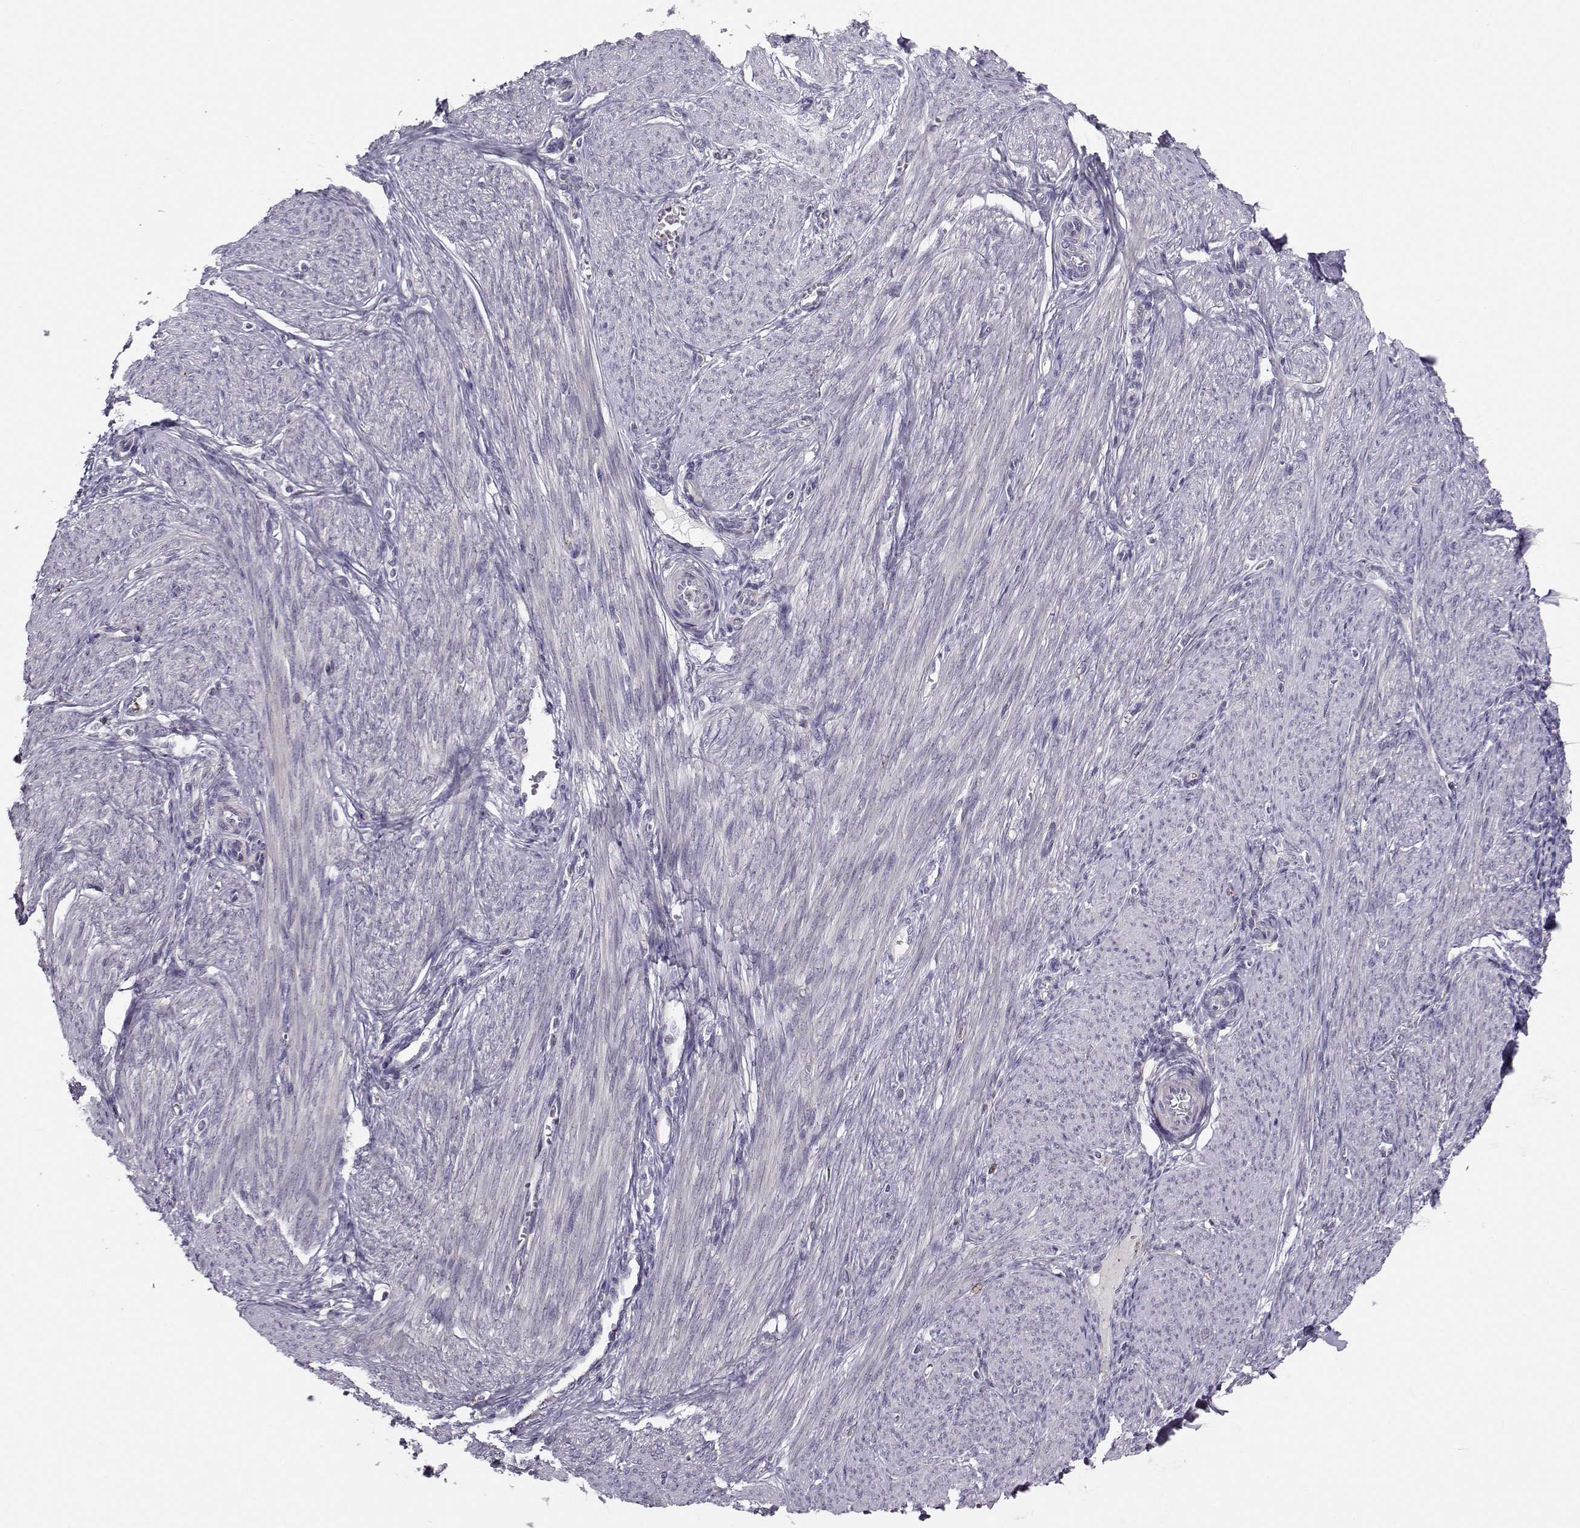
{"staining": {"intensity": "negative", "quantity": "none", "location": "none"}, "tissue": "endometrium", "cell_type": "Cells in endometrial stroma", "image_type": "normal", "snomed": [{"axis": "morphology", "description": "Normal tissue, NOS"}, {"axis": "topography", "description": "Endometrium"}], "caption": "This photomicrograph is of benign endometrium stained with immunohistochemistry to label a protein in brown with the nuclei are counter-stained blue. There is no positivity in cells in endometrial stroma. (Stains: DAB (3,3'-diaminobenzidine) immunohistochemistry with hematoxylin counter stain, Microscopy: brightfield microscopy at high magnification).", "gene": "ASB16", "patient": {"sex": "female", "age": 39}}